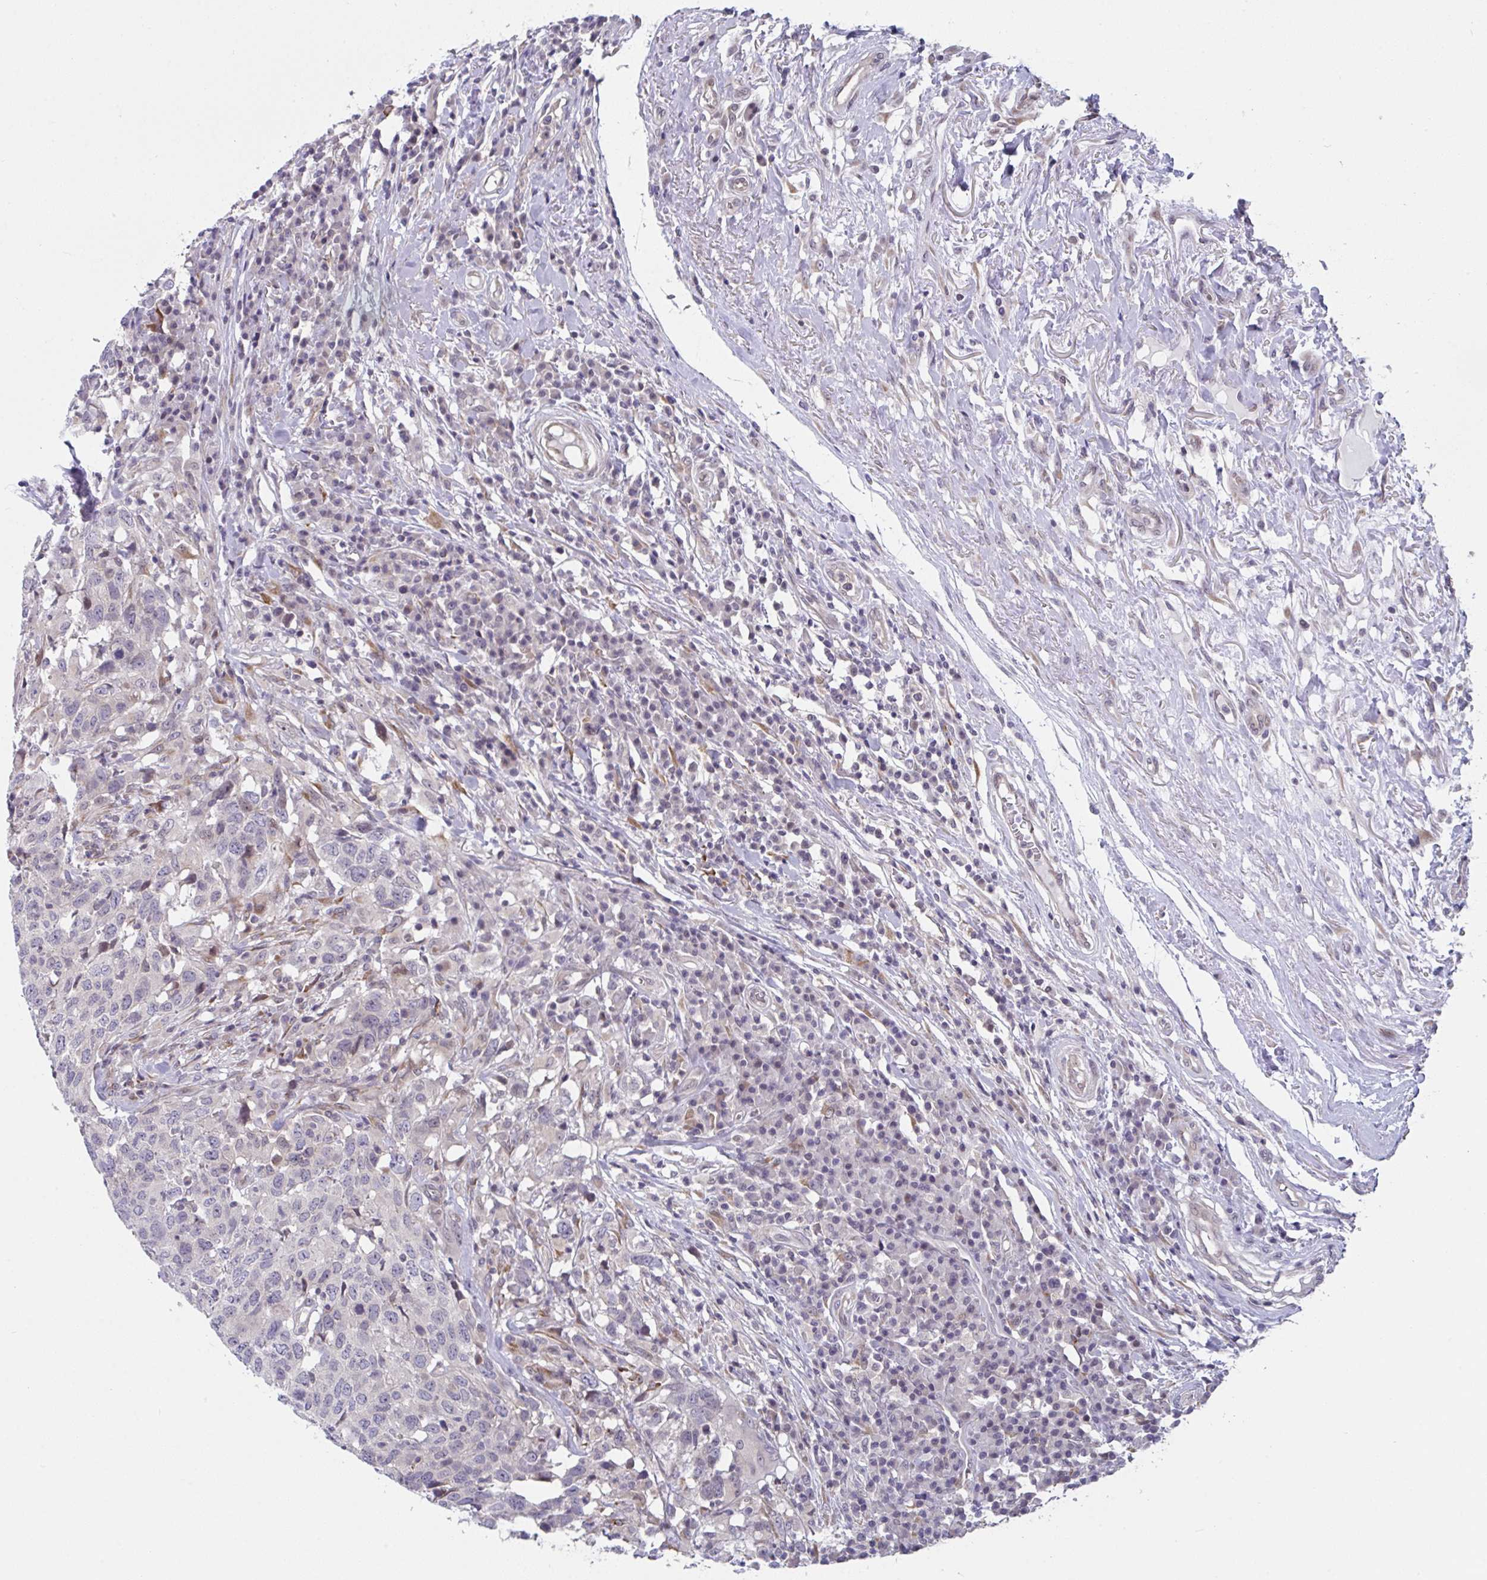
{"staining": {"intensity": "negative", "quantity": "none", "location": "none"}, "tissue": "head and neck cancer", "cell_type": "Tumor cells", "image_type": "cancer", "snomed": [{"axis": "morphology", "description": "Normal tissue, NOS"}, {"axis": "morphology", "description": "Squamous cell carcinoma, NOS"}, {"axis": "topography", "description": "Skeletal muscle"}, {"axis": "topography", "description": "Vascular tissue"}, {"axis": "topography", "description": "Peripheral nerve tissue"}, {"axis": "topography", "description": "Head-Neck"}], "caption": "Tumor cells are negative for brown protein staining in head and neck cancer (squamous cell carcinoma).", "gene": "RBM18", "patient": {"sex": "male", "age": 66}}